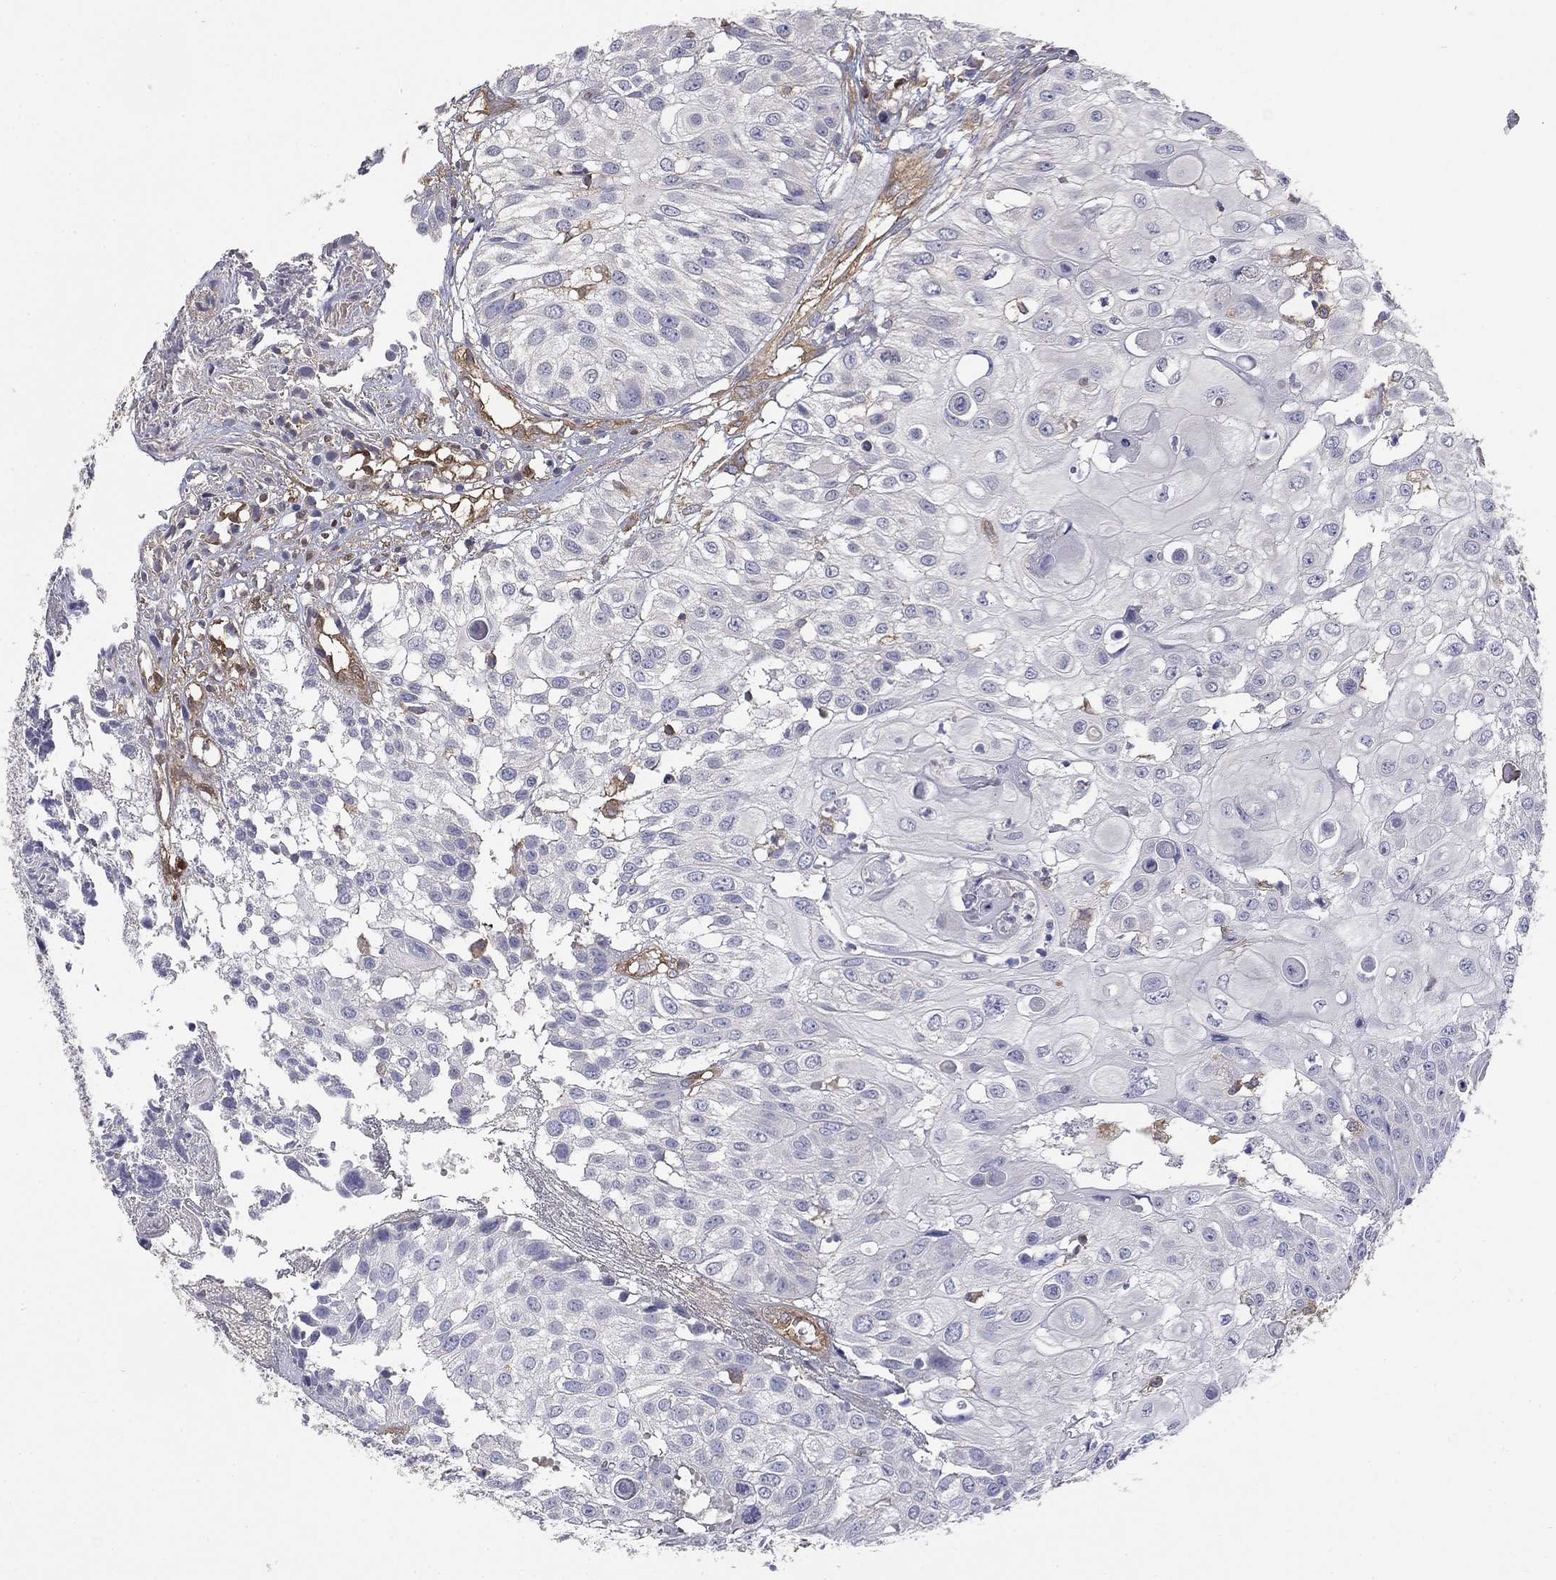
{"staining": {"intensity": "weak", "quantity": "<25%", "location": "cytoplasmic/membranous"}, "tissue": "urothelial cancer", "cell_type": "Tumor cells", "image_type": "cancer", "snomed": [{"axis": "morphology", "description": "Urothelial carcinoma, High grade"}, {"axis": "topography", "description": "Urinary bladder"}], "caption": "Immunohistochemistry of human urothelial cancer displays no positivity in tumor cells.", "gene": "DPYSL2", "patient": {"sex": "female", "age": 79}}